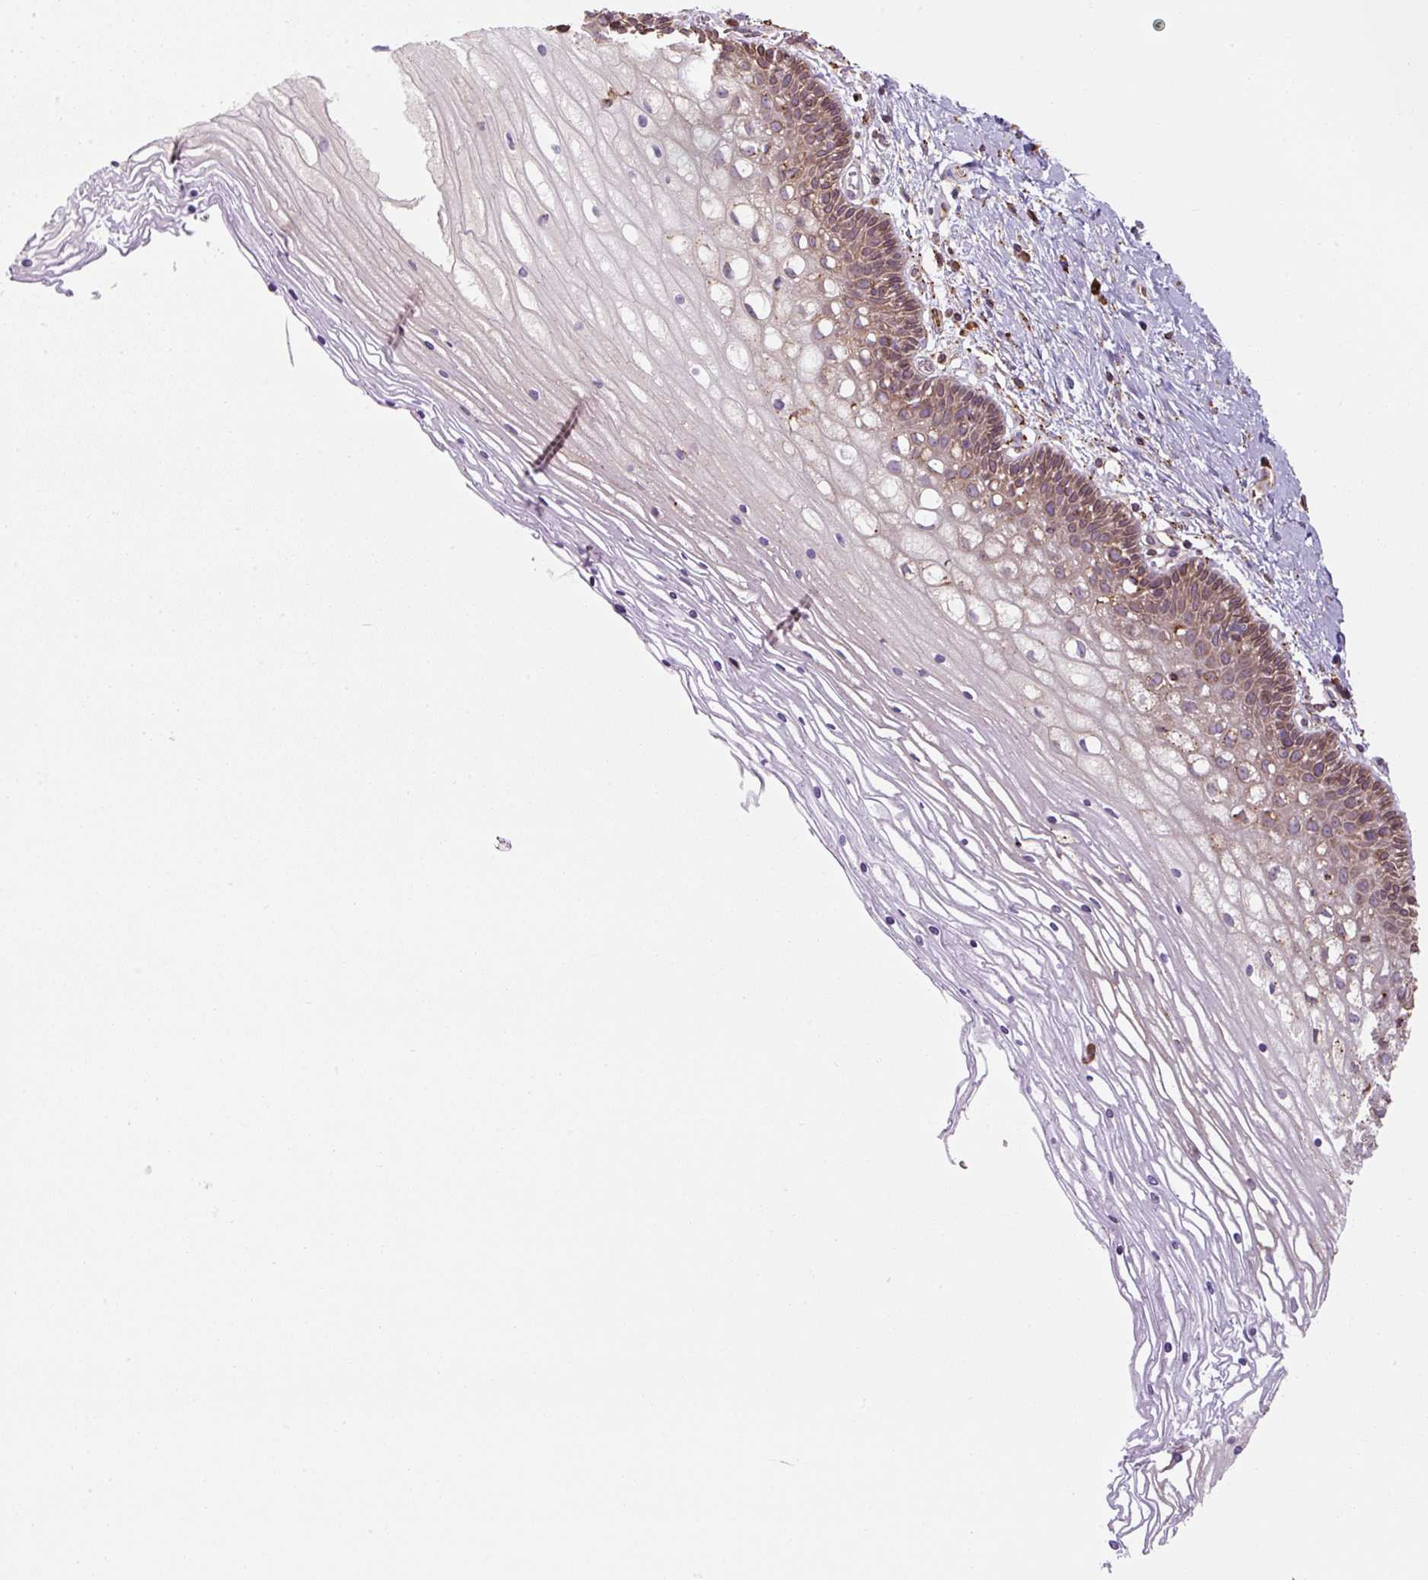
{"staining": {"intensity": "moderate", "quantity": "25%-75%", "location": "cytoplasmic/membranous"}, "tissue": "cervix", "cell_type": "Squamous epithelial cells", "image_type": "normal", "snomed": [{"axis": "morphology", "description": "Normal tissue, NOS"}, {"axis": "topography", "description": "Cervix"}], "caption": "A photomicrograph of cervix stained for a protein demonstrates moderate cytoplasmic/membranous brown staining in squamous epithelial cells. (DAB IHC, brown staining for protein, blue staining for nuclei).", "gene": "PRKCSH", "patient": {"sex": "female", "age": 36}}